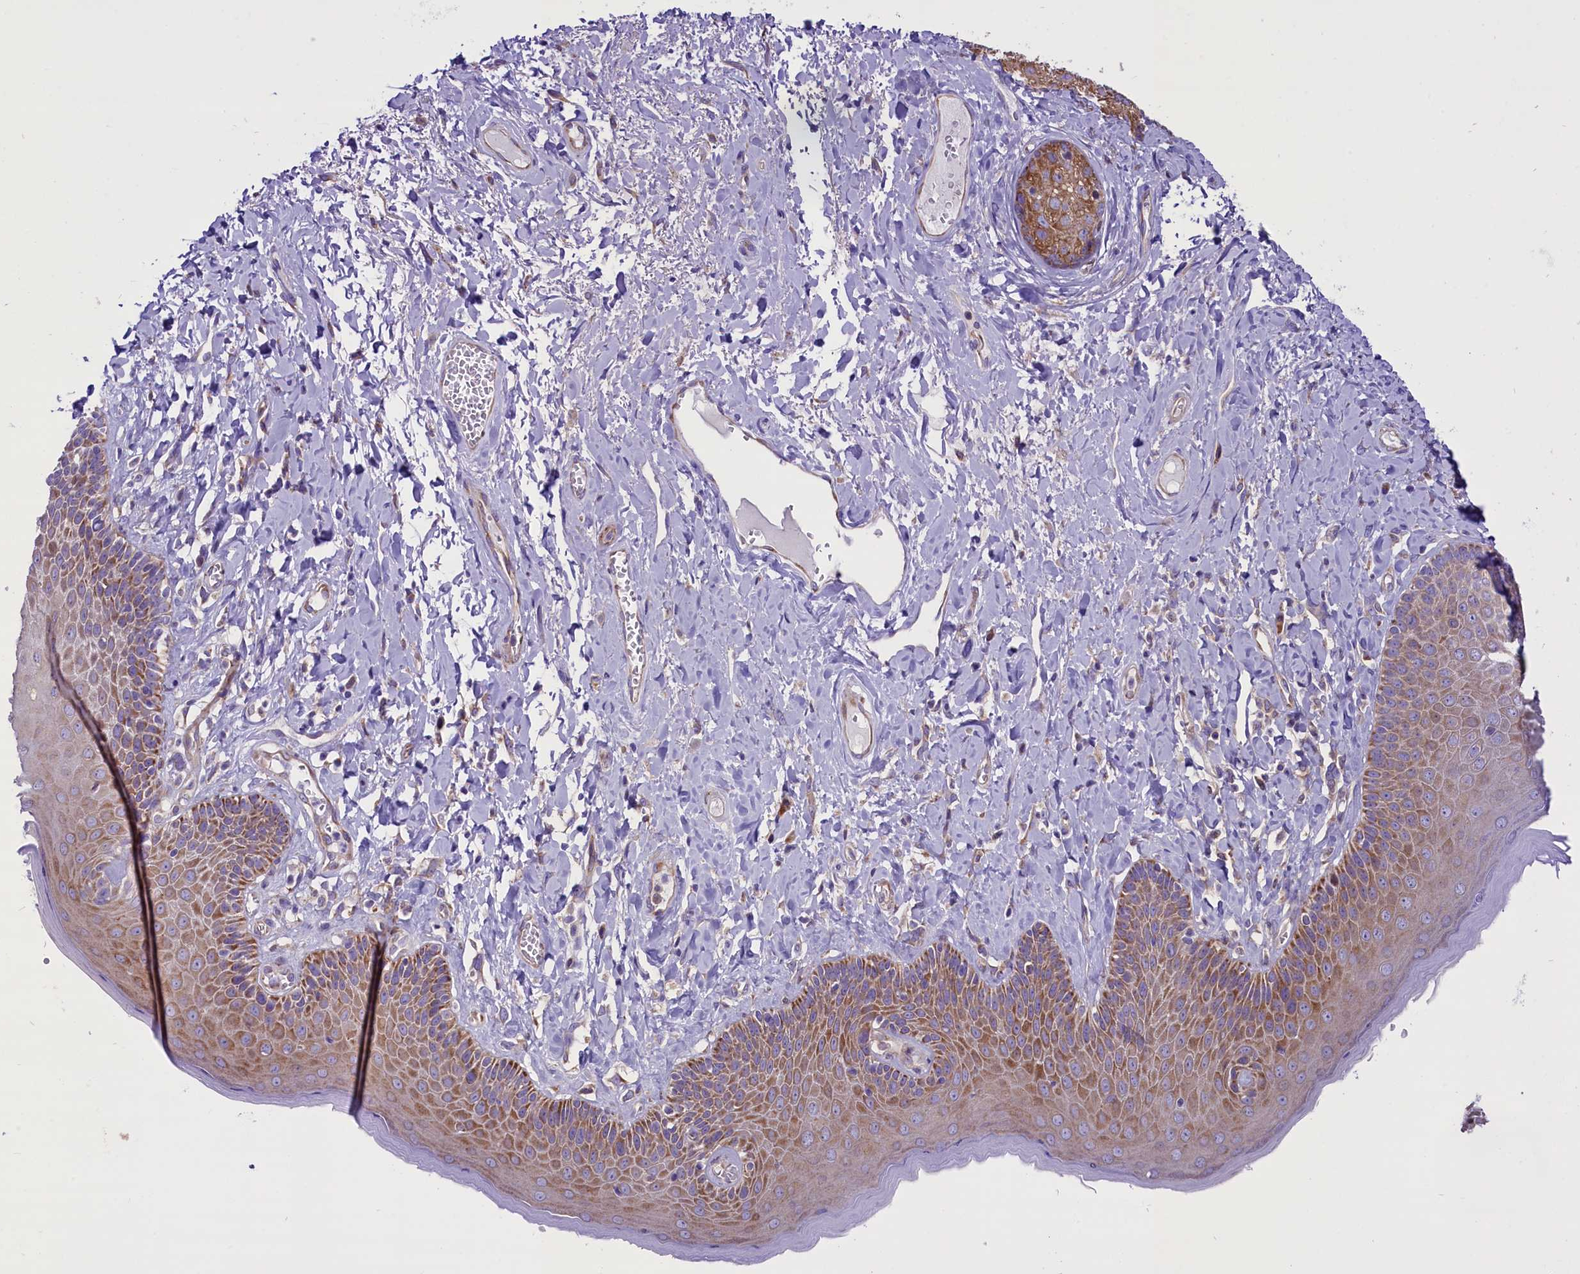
{"staining": {"intensity": "moderate", "quantity": ">75%", "location": "cytoplasmic/membranous"}, "tissue": "skin", "cell_type": "Epidermal cells", "image_type": "normal", "snomed": [{"axis": "morphology", "description": "Normal tissue, NOS"}, {"axis": "topography", "description": "Anal"}], "caption": "Moderate cytoplasmic/membranous positivity for a protein is seen in approximately >75% of epidermal cells of unremarkable skin using immunohistochemistry (IHC).", "gene": "PTPRU", "patient": {"sex": "male", "age": 69}}